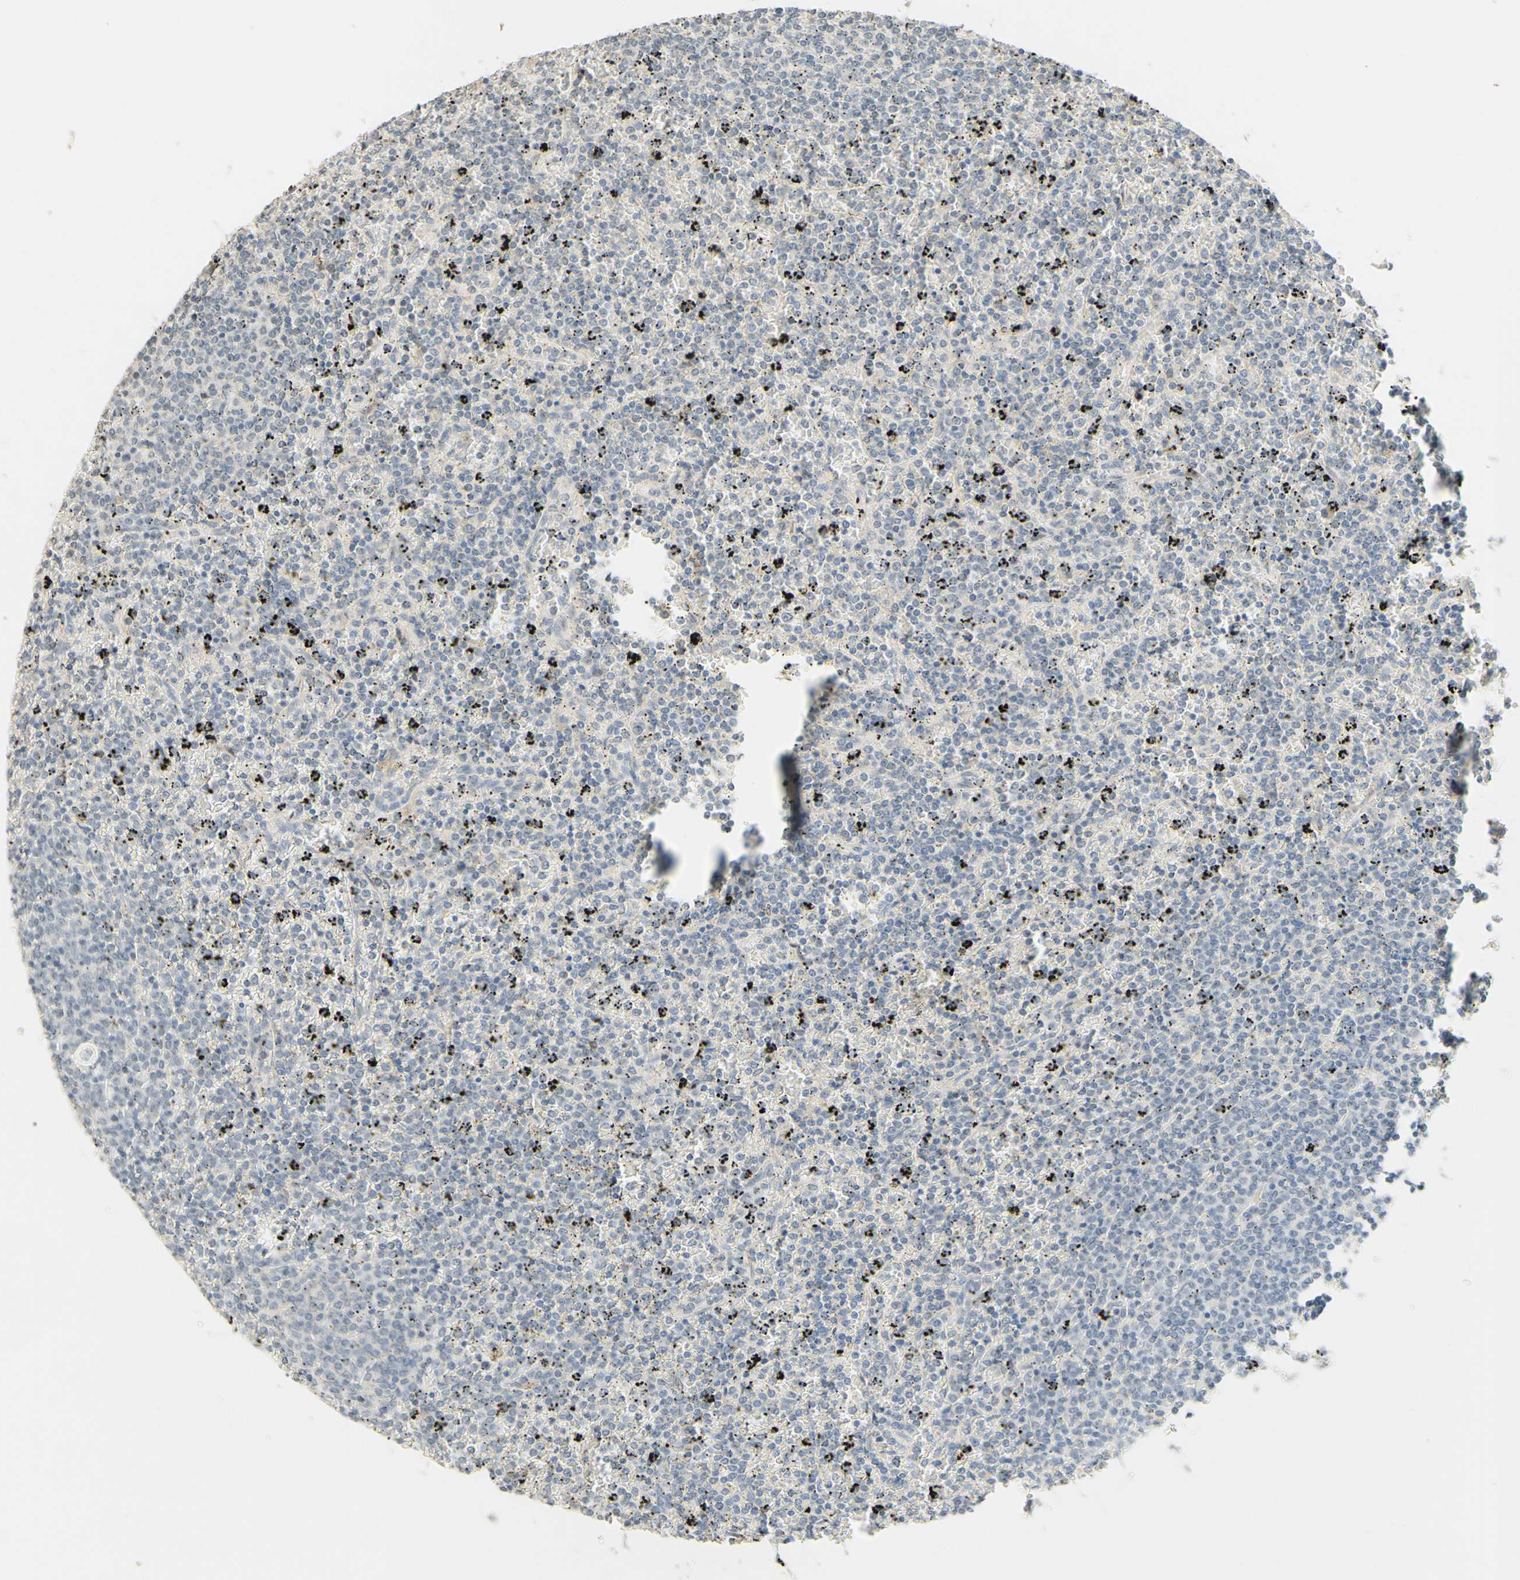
{"staining": {"intensity": "negative", "quantity": "none", "location": "none"}, "tissue": "lymphoma", "cell_type": "Tumor cells", "image_type": "cancer", "snomed": [{"axis": "morphology", "description": "Malignant lymphoma, non-Hodgkin's type, Low grade"}, {"axis": "topography", "description": "Spleen"}], "caption": "This is a histopathology image of IHC staining of lymphoma, which shows no expression in tumor cells. (DAB IHC visualized using brightfield microscopy, high magnification).", "gene": "MAG", "patient": {"sex": "female", "age": 77}}